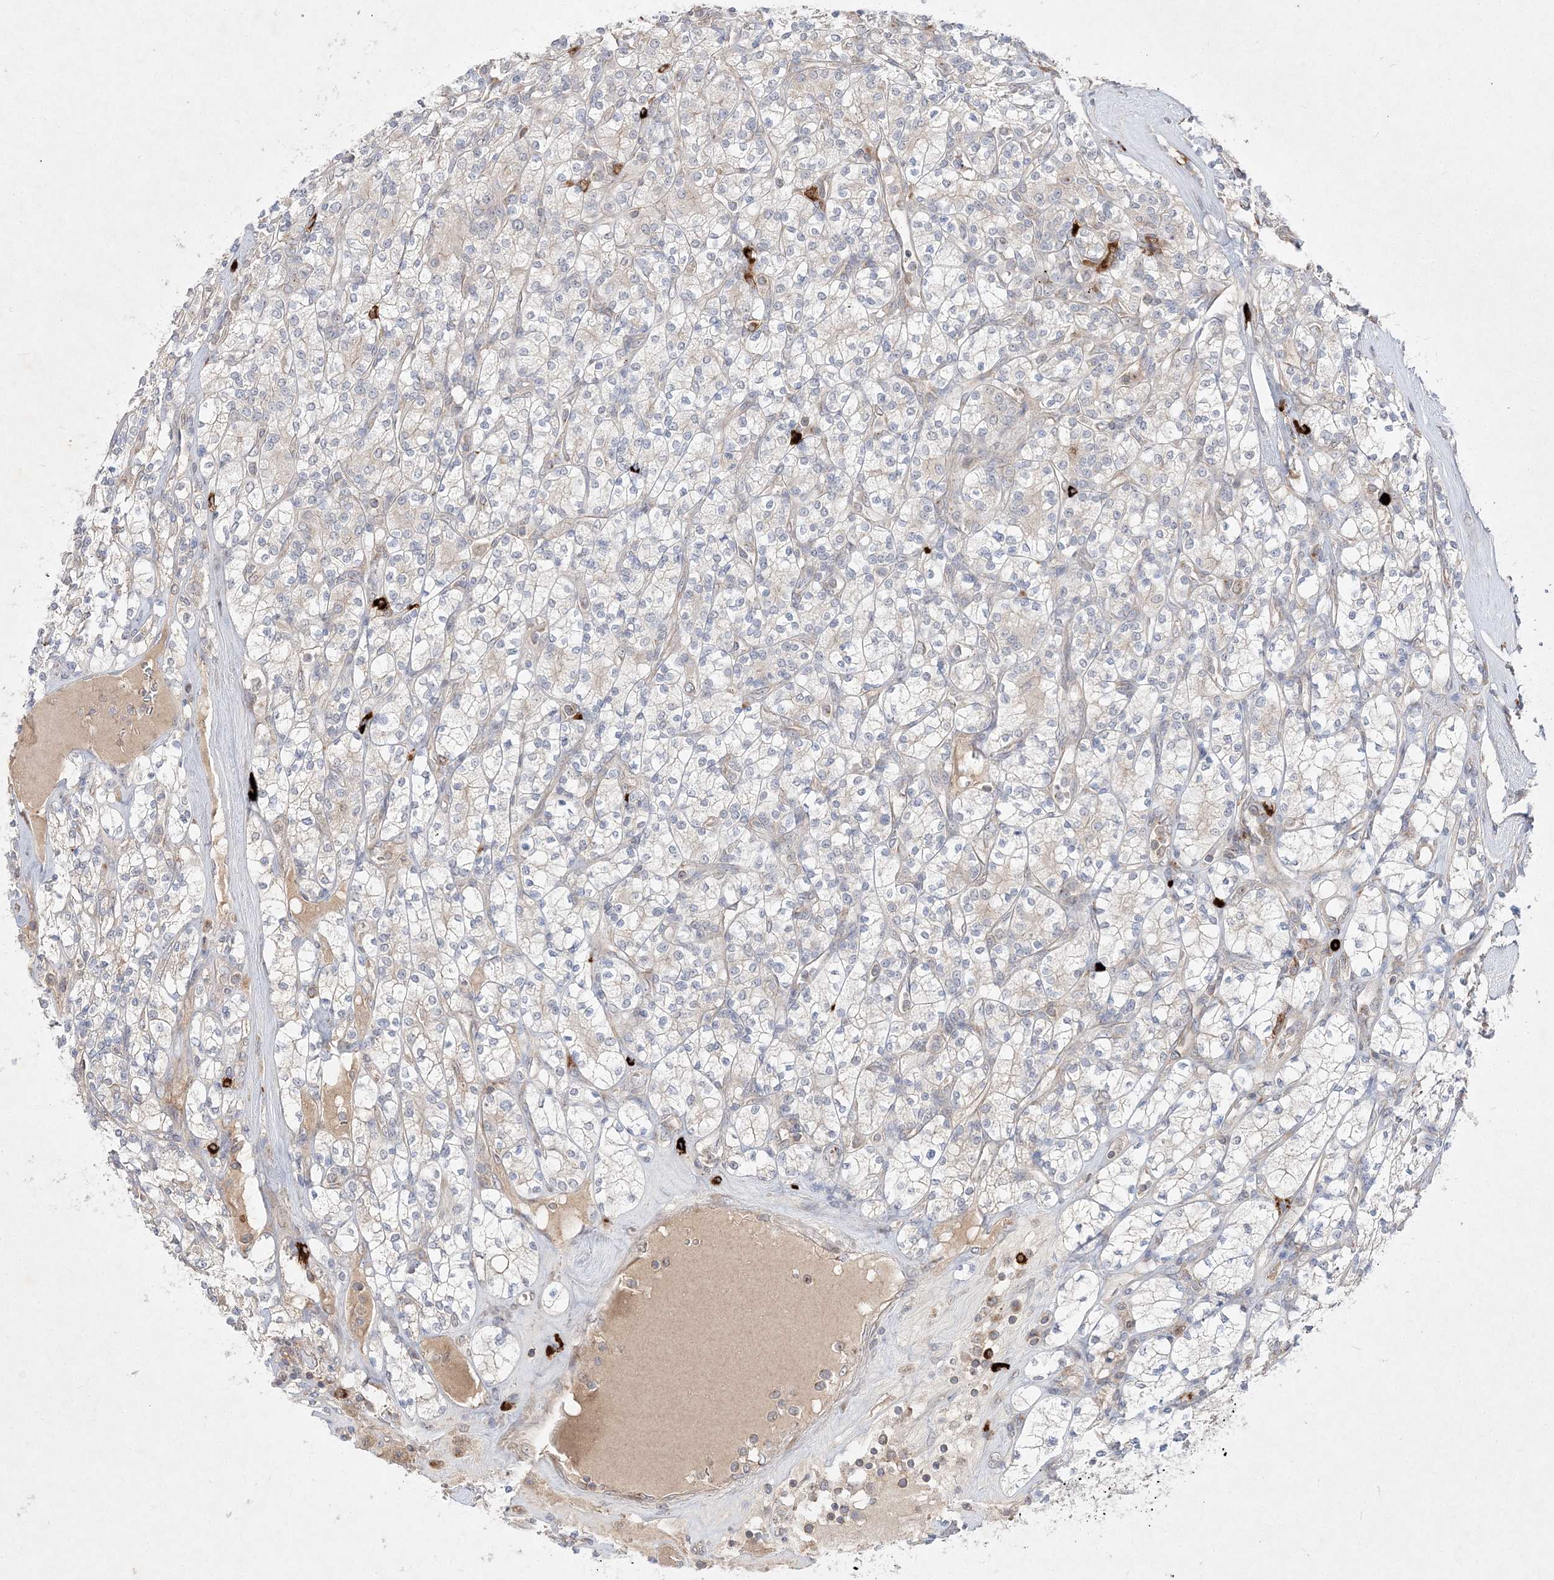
{"staining": {"intensity": "negative", "quantity": "none", "location": "none"}, "tissue": "renal cancer", "cell_type": "Tumor cells", "image_type": "cancer", "snomed": [{"axis": "morphology", "description": "Adenocarcinoma, NOS"}, {"axis": "topography", "description": "Kidney"}], "caption": "An image of human renal adenocarcinoma is negative for staining in tumor cells.", "gene": "CLNK", "patient": {"sex": "male", "age": 77}}